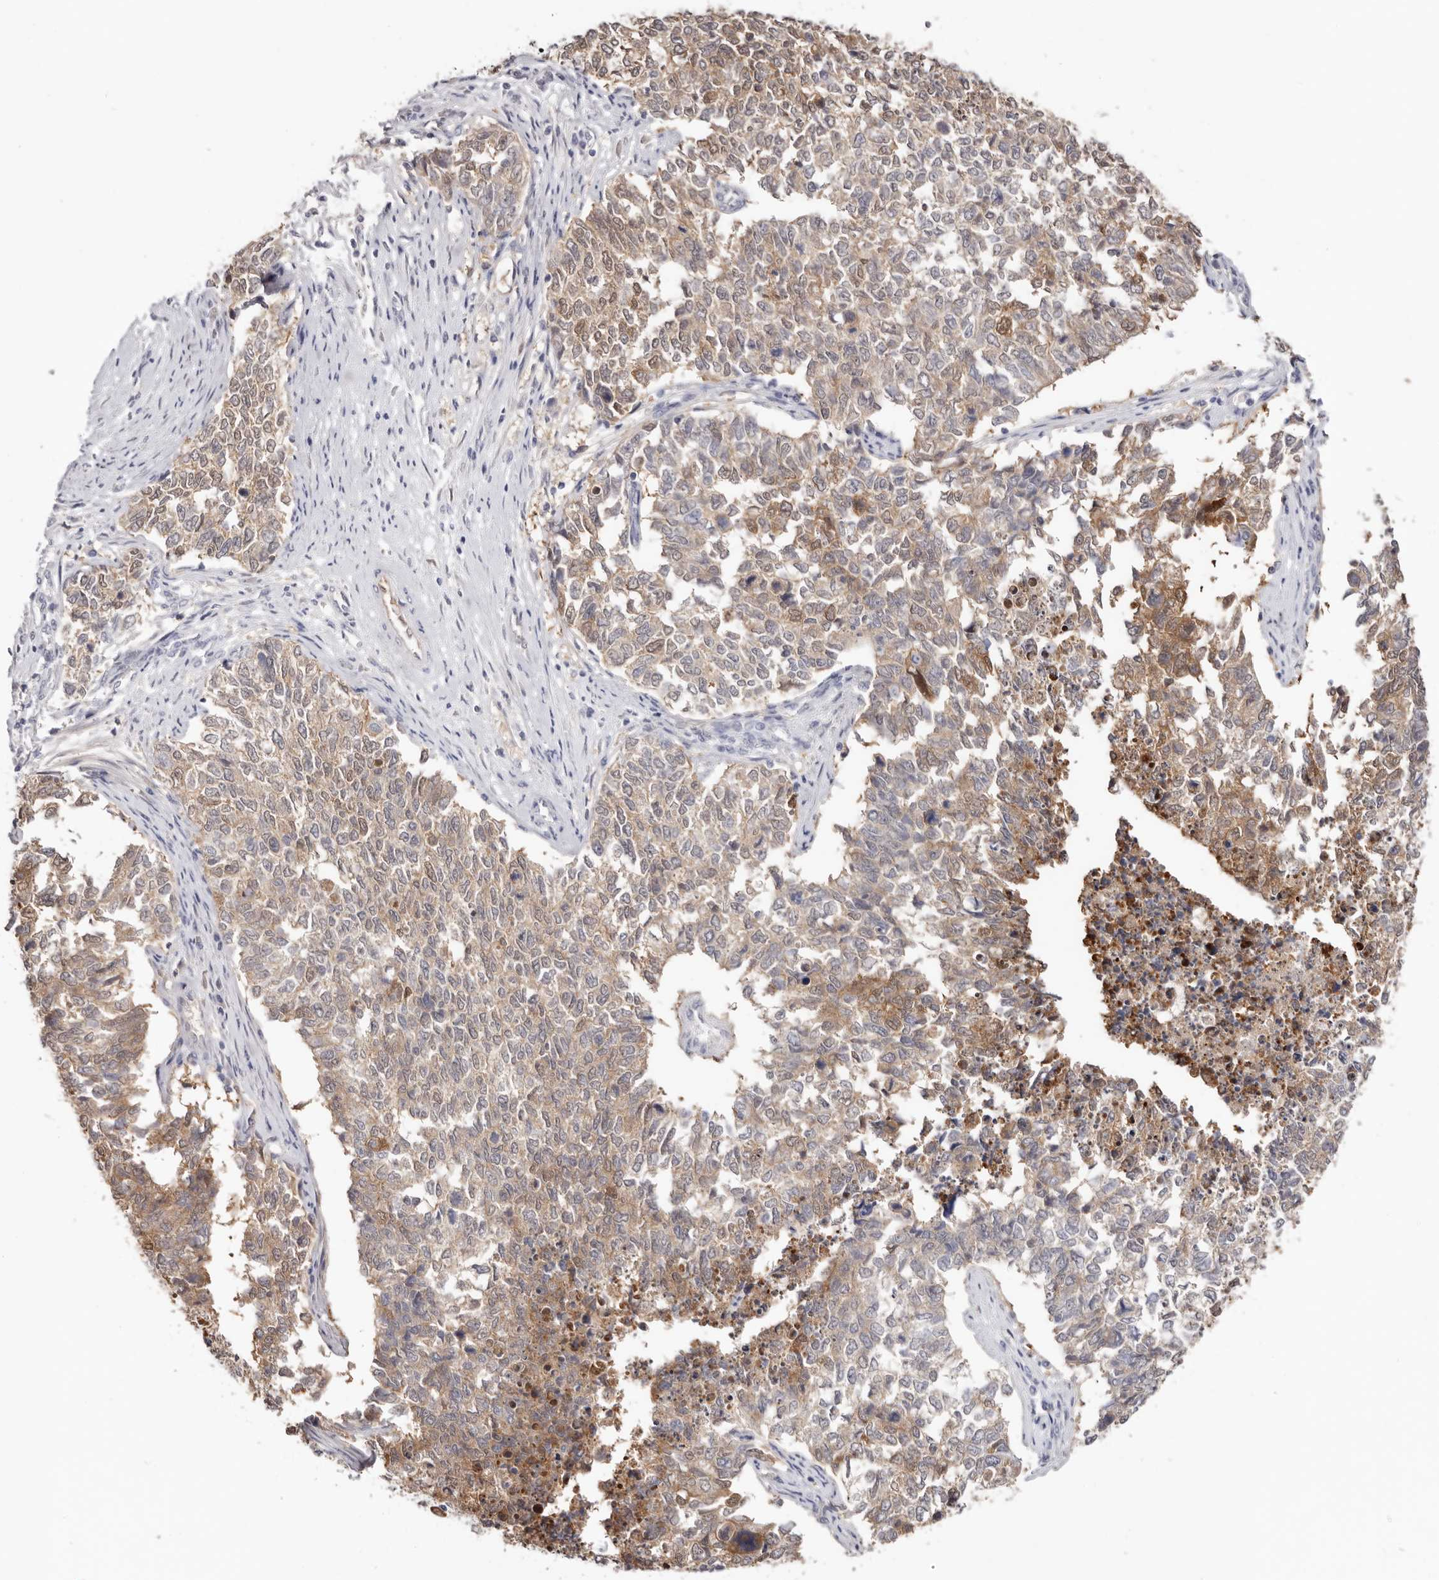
{"staining": {"intensity": "moderate", "quantity": "25%-75%", "location": "cytoplasmic/membranous"}, "tissue": "cervical cancer", "cell_type": "Tumor cells", "image_type": "cancer", "snomed": [{"axis": "morphology", "description": "Squamous cell carcinoma, NOS"}, {"axis": "topography", "description": "Cervix"}], "caption": "Approximately 25%-75% of tumor cells in human cervical squamous cell carcinoma display moderate cytoplasmic/membranous protein expression as visualized by brown immunohistochemical staining.", "gene": "PKDCC", "patient": {"sex": "female", "age": 63}}